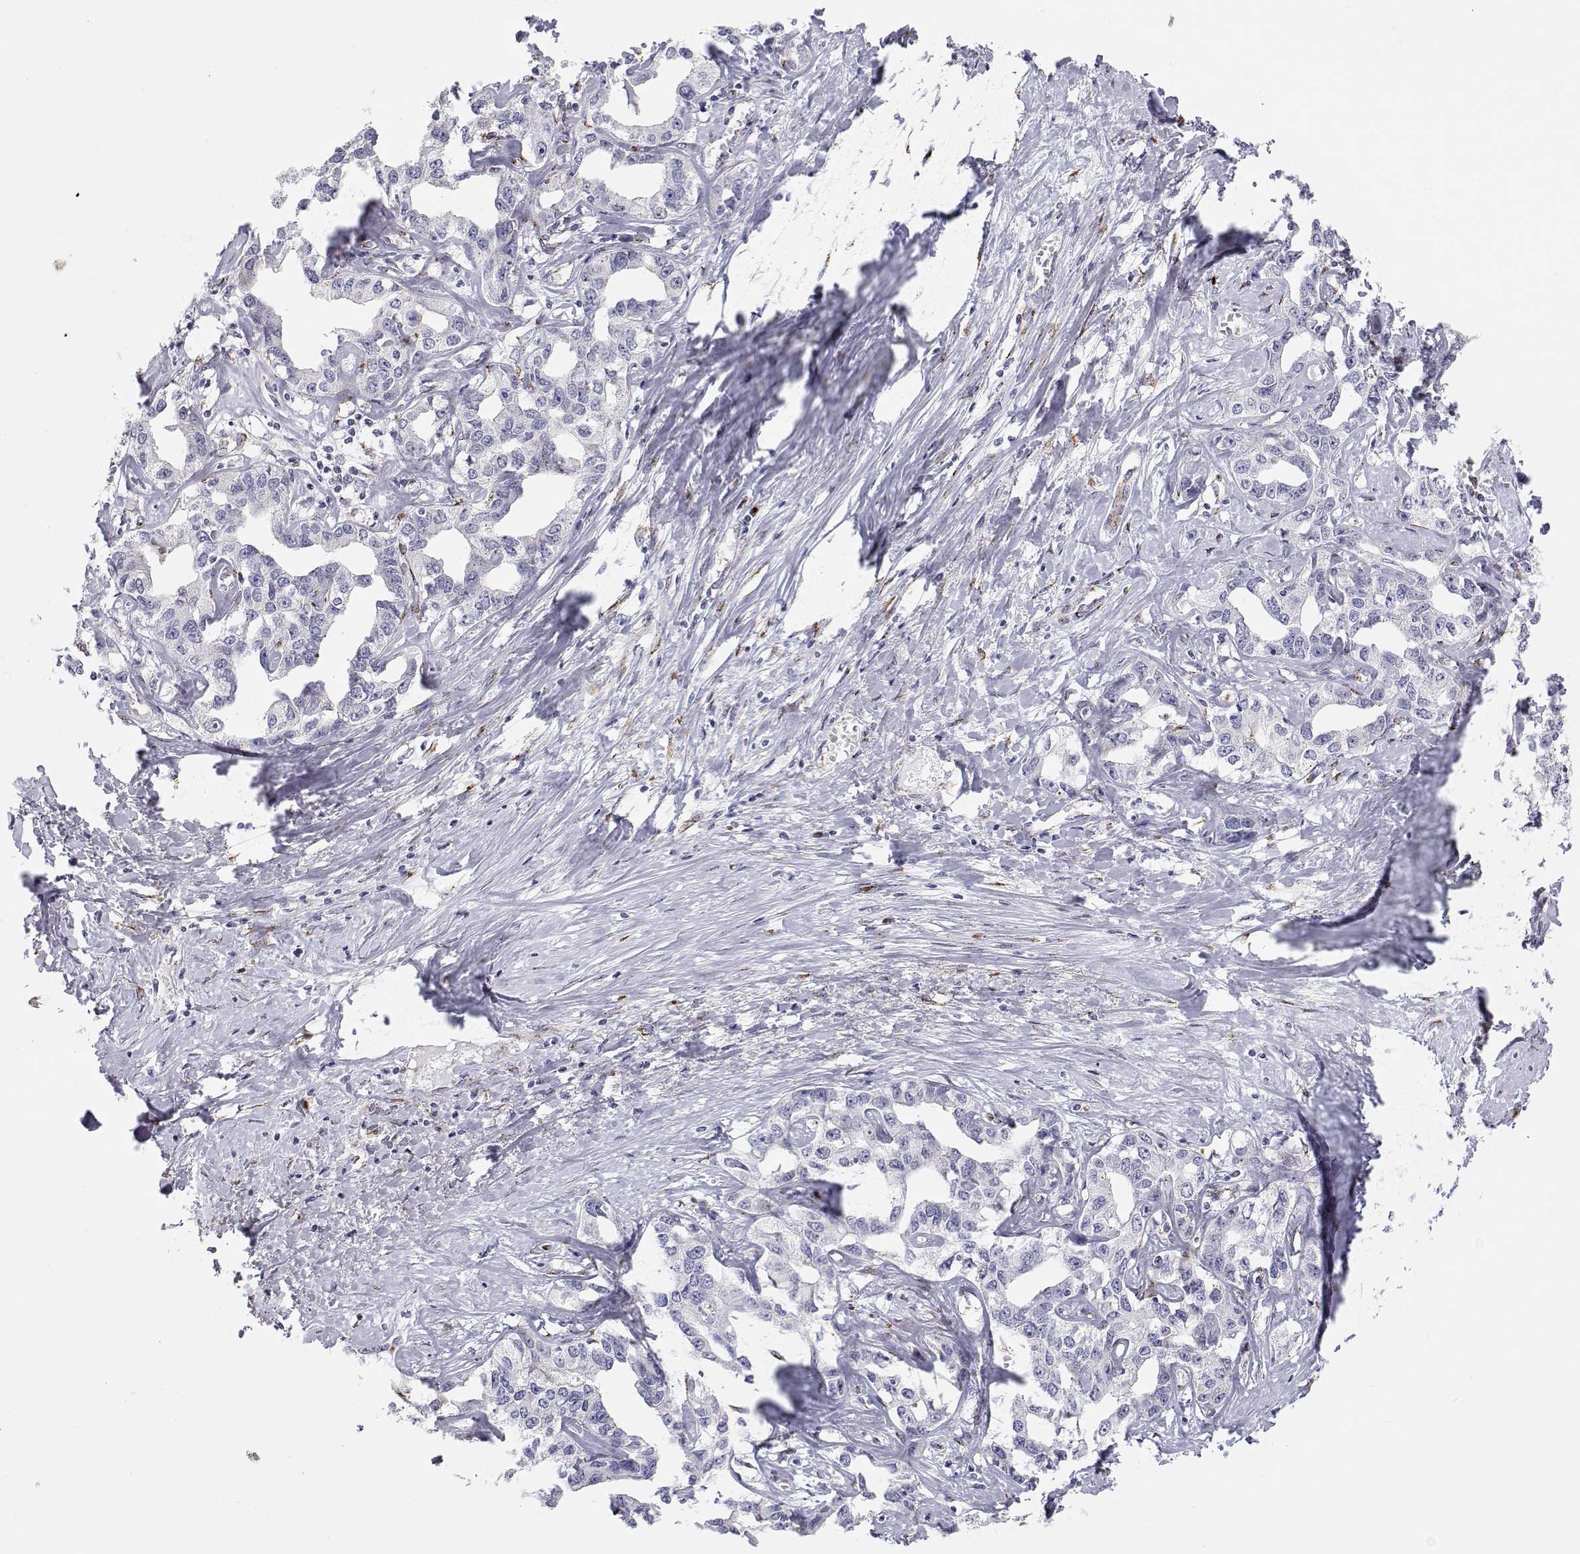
{"staining": {"intensity": "negative", "quantity": "none", "location": "none"}, "tissue": "liver cancer", "cell_type": "Tumor cells", "image_type": "cancer", "snomed": [{"axis": "morphology", "description": "Cholangiocarcinoma"}, {"axis": "topography", "description": "Liver"}], "caption": "DAB immunohistochemical staining of human liver cancer displays no significant positivity in tumor cells.", "gene": "STARD13", "patient": {"sex": "male", "age": 59}}